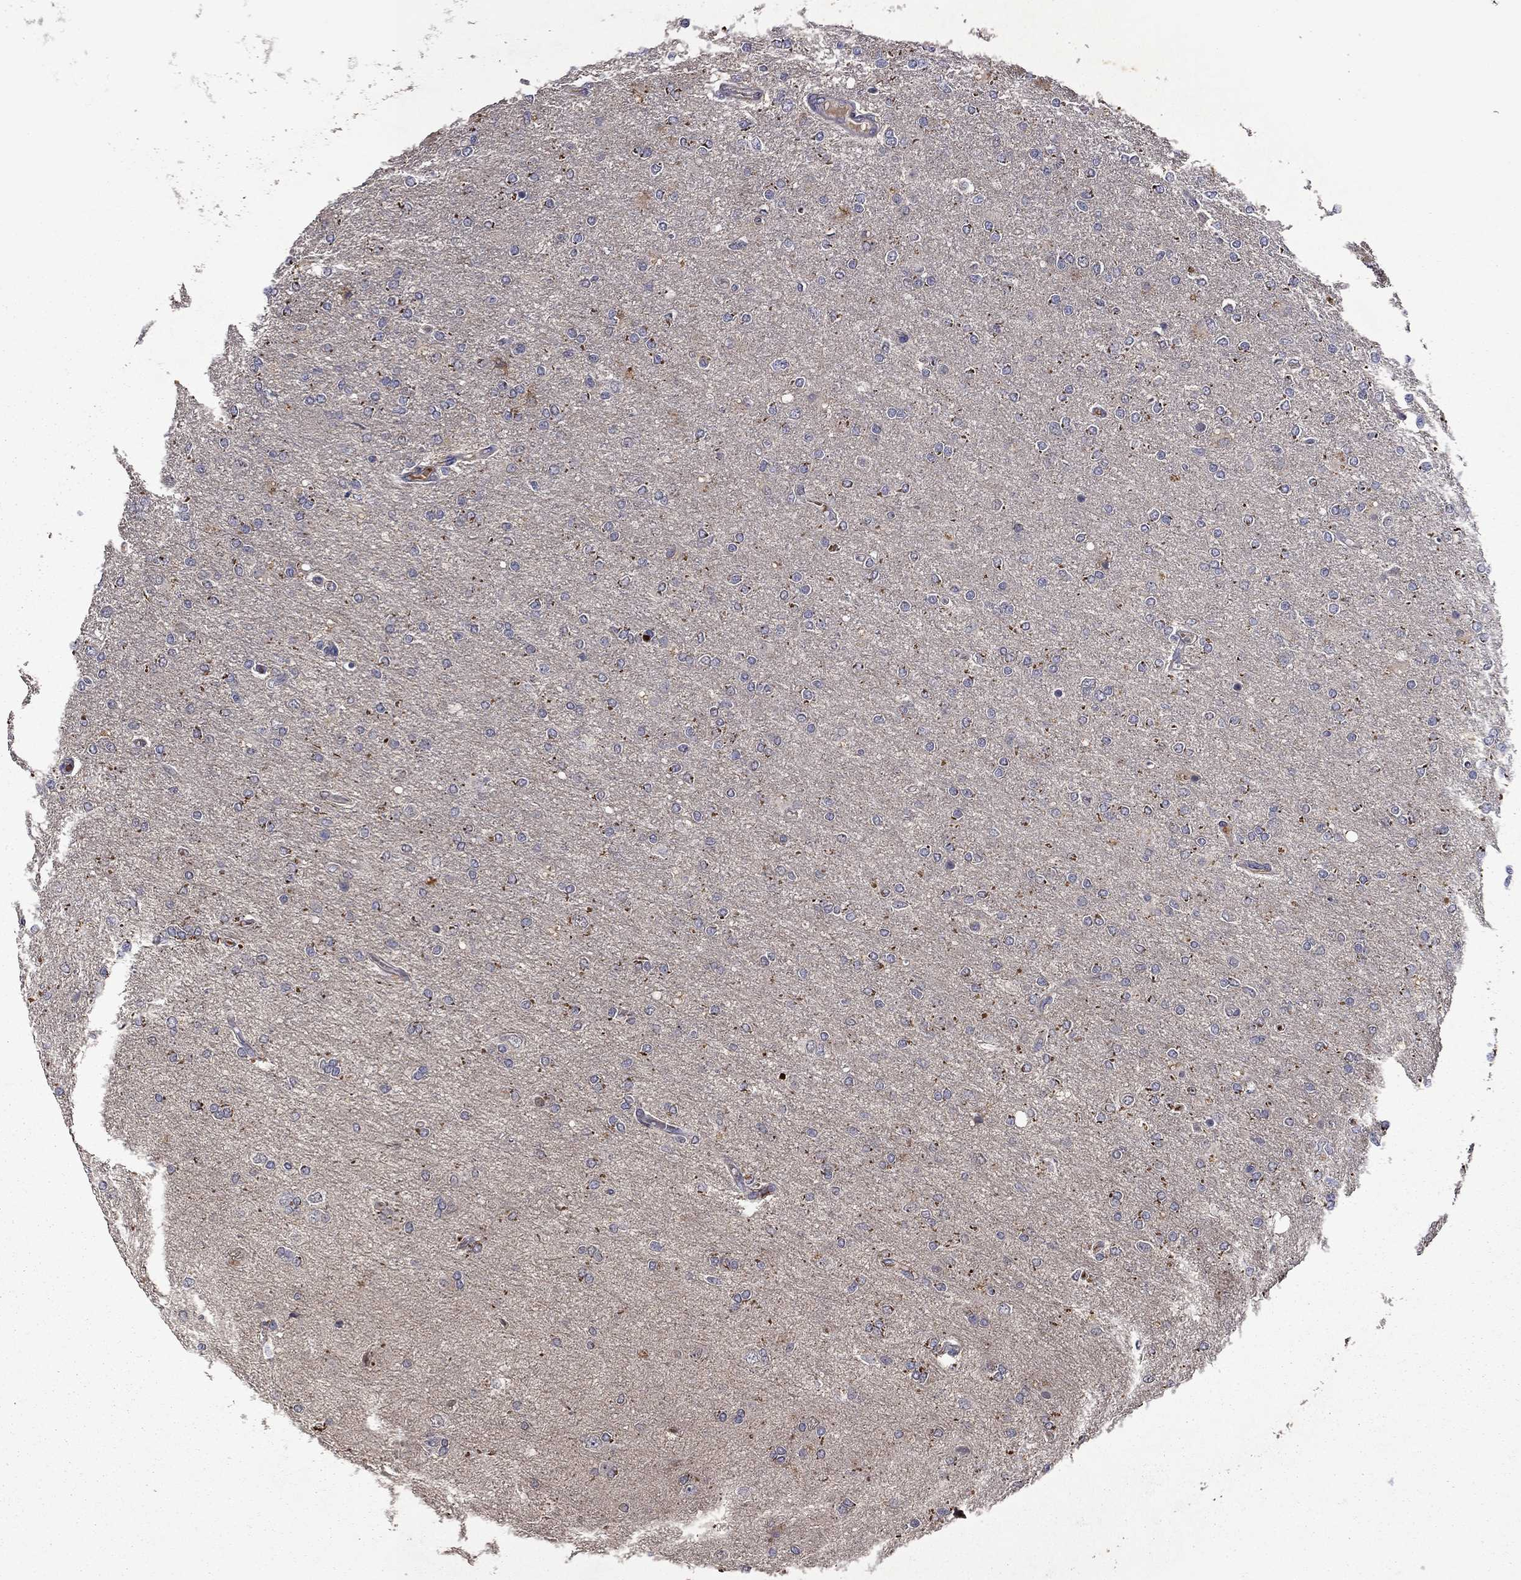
{"staining": {"intensity": "negative", "quantity": "none", "location": "none"}, "tissue": "glioma", "cell_type": "Tumor cells", "image_type": "cancer", "snomed": [{"axis": "morphology", "description": "Glioma, malignant, High grade"}, {"axis": "topography", "description": "Cerebral cortex"}], "caption": "Glioma was stained to show a protein in brown. There is no significant staining in tumor cells. (Immunohistochemistry, brightfield microscopy, high magnification).", "gene": "SATB1", "patient": {"sex": "male", "age": 70}}